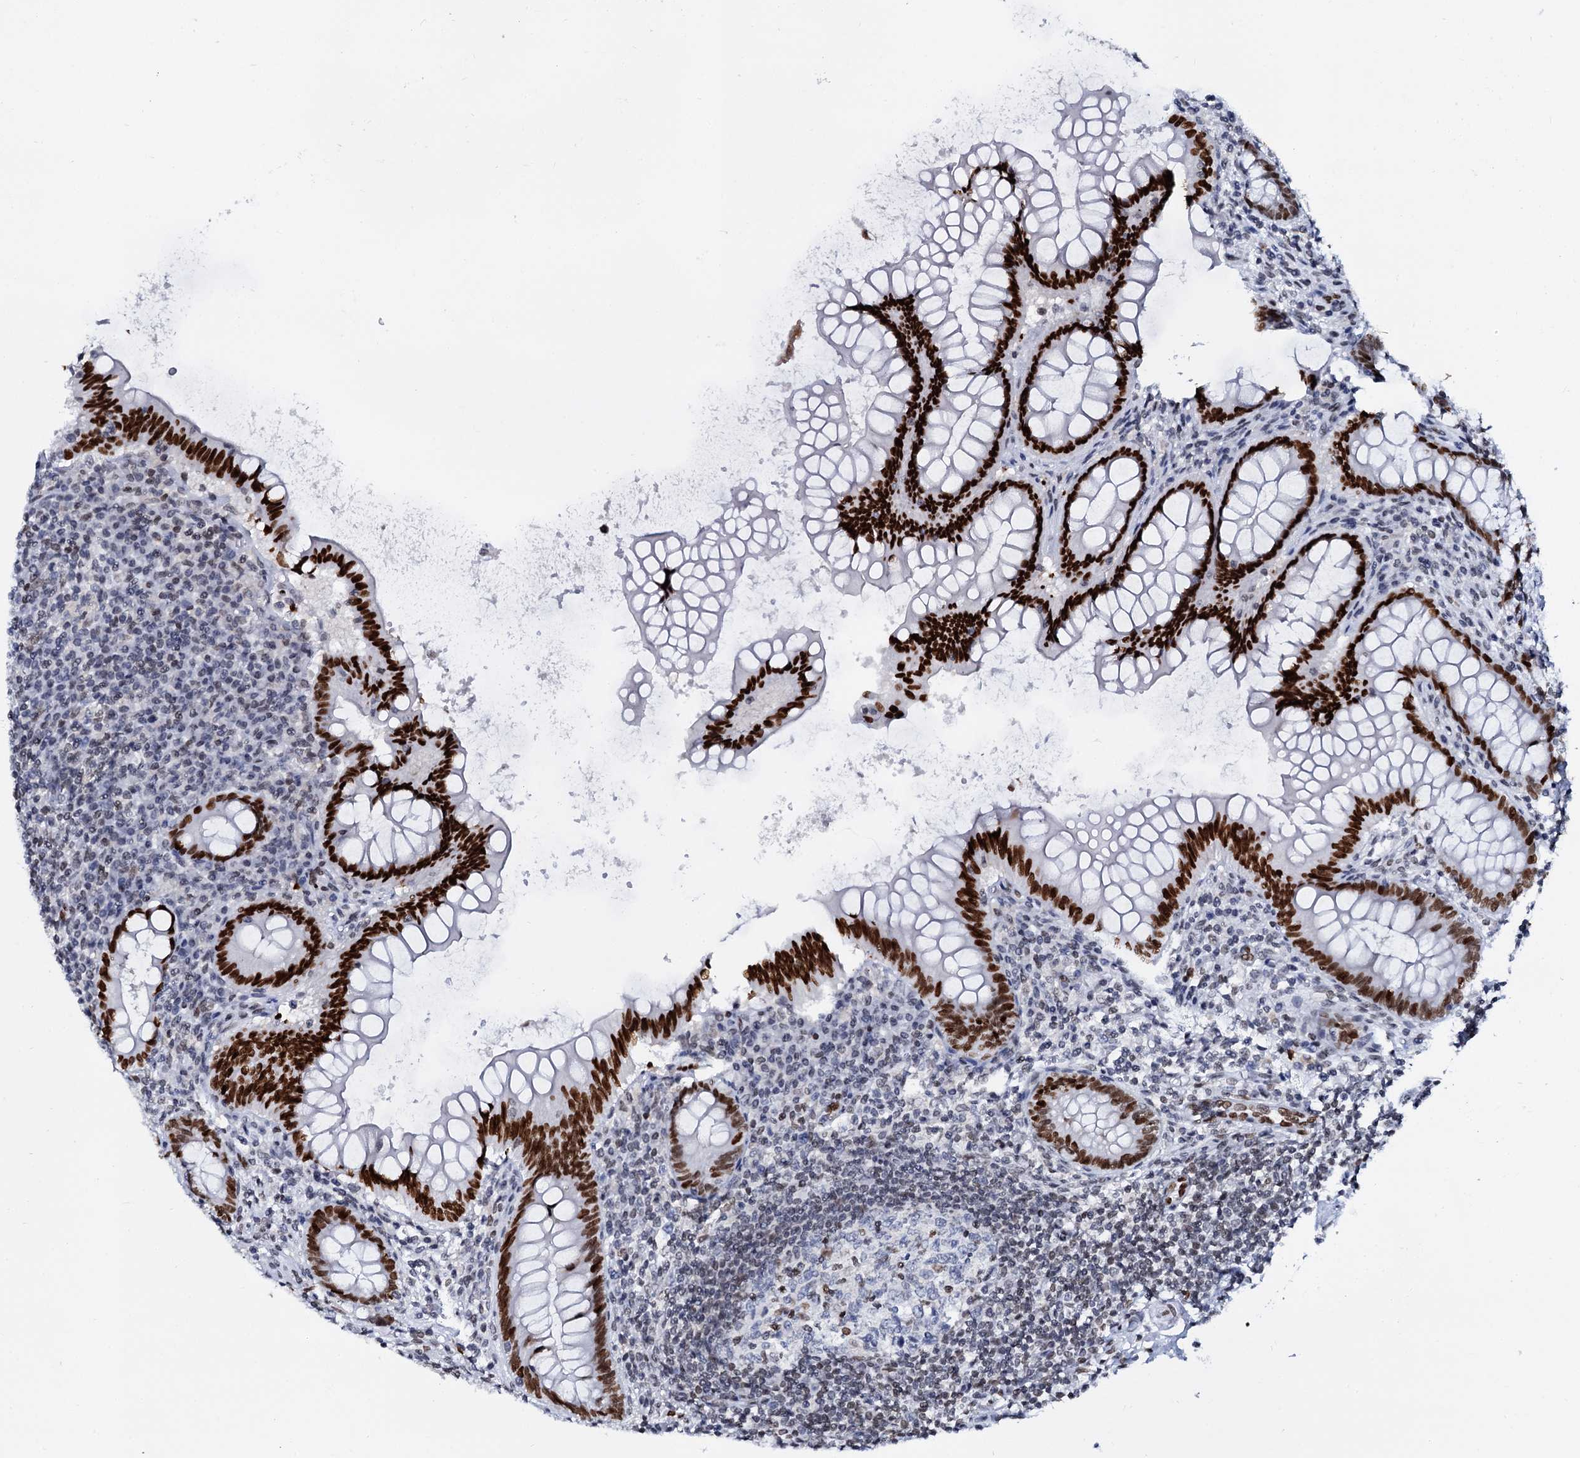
{"staining": {"intensity": "strong", "quantity": ">75%", "location": "nuclear"}, "tissue": "appendix", "cell_type": "Glandular cells", "image_type": "normal", "snomed": [{"axis": "morphology", "description": "Normal tissue, NOS"}, {"axis": "topography", "description": "Appendix"}], "caption": "Appendix stained for a protein reveals strong nuclear positivity in glandular cells. The protein of interest is shown in brown color, while the nuclei are stained blue.", "gene": "CMAS", "patient": {"sex": "female", "age": 33}}